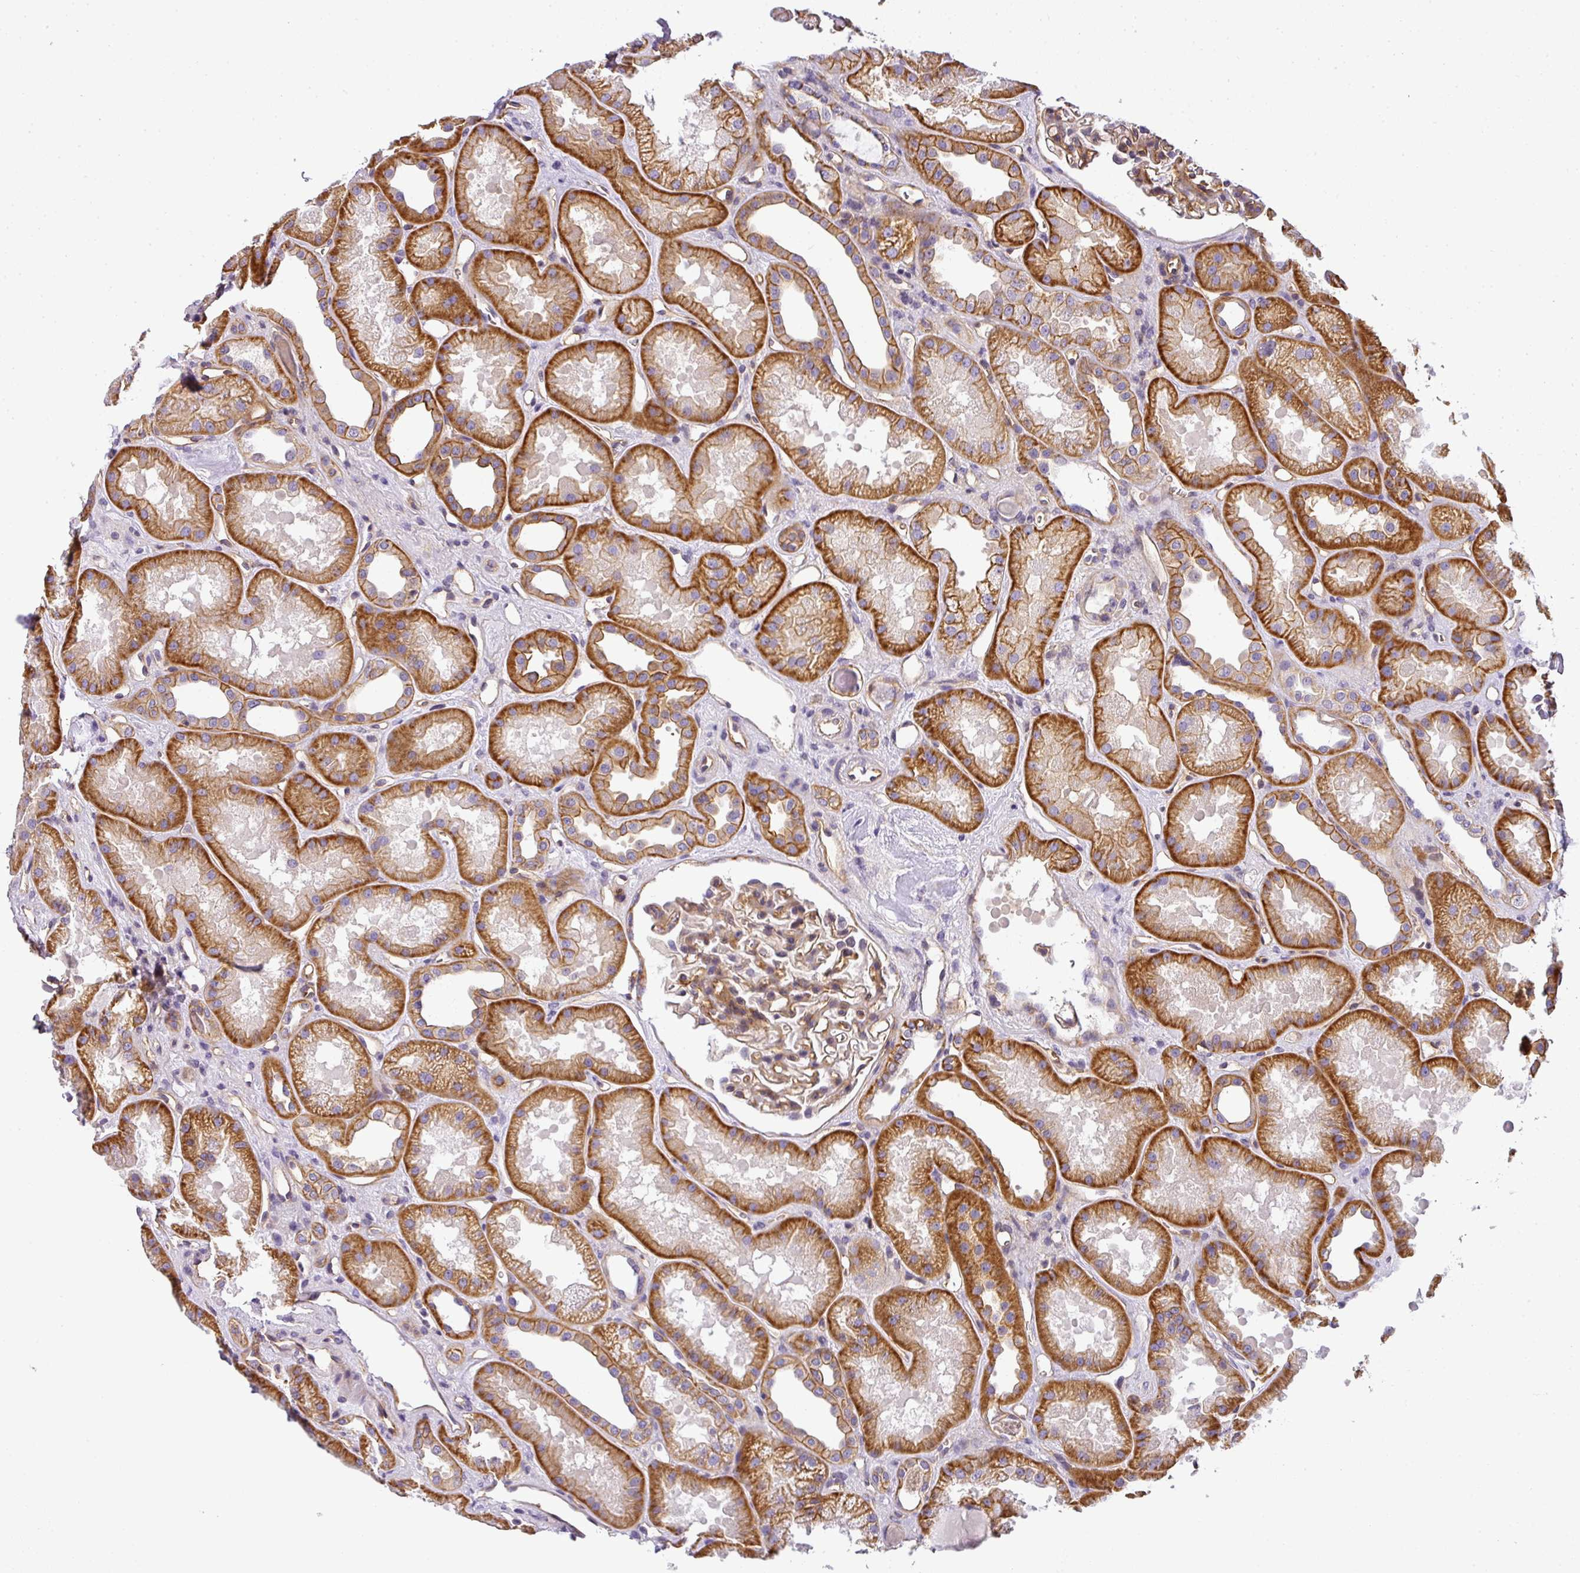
{"staining": {"intensity": "moderate", "quantity": ">75%", "location": "cytoplasmic/membranous"}, "tissue": "kidney", "cell_type": "Cells in glomeruli", "image_type": "normal", "snomed": [{"axis": "morphology", "description": "Normal tissue, NOS"}, {"axis": "topography", "description": "Kidney"}], "caption": "This image demonstrates IHC staining of benign kidney, with medium moderate cytoplasmic/membranous positivity in approximately >75% of cells in glomeruli.", "gene": "OR11H4", "patient": {"sex": "male", "age": 61}}